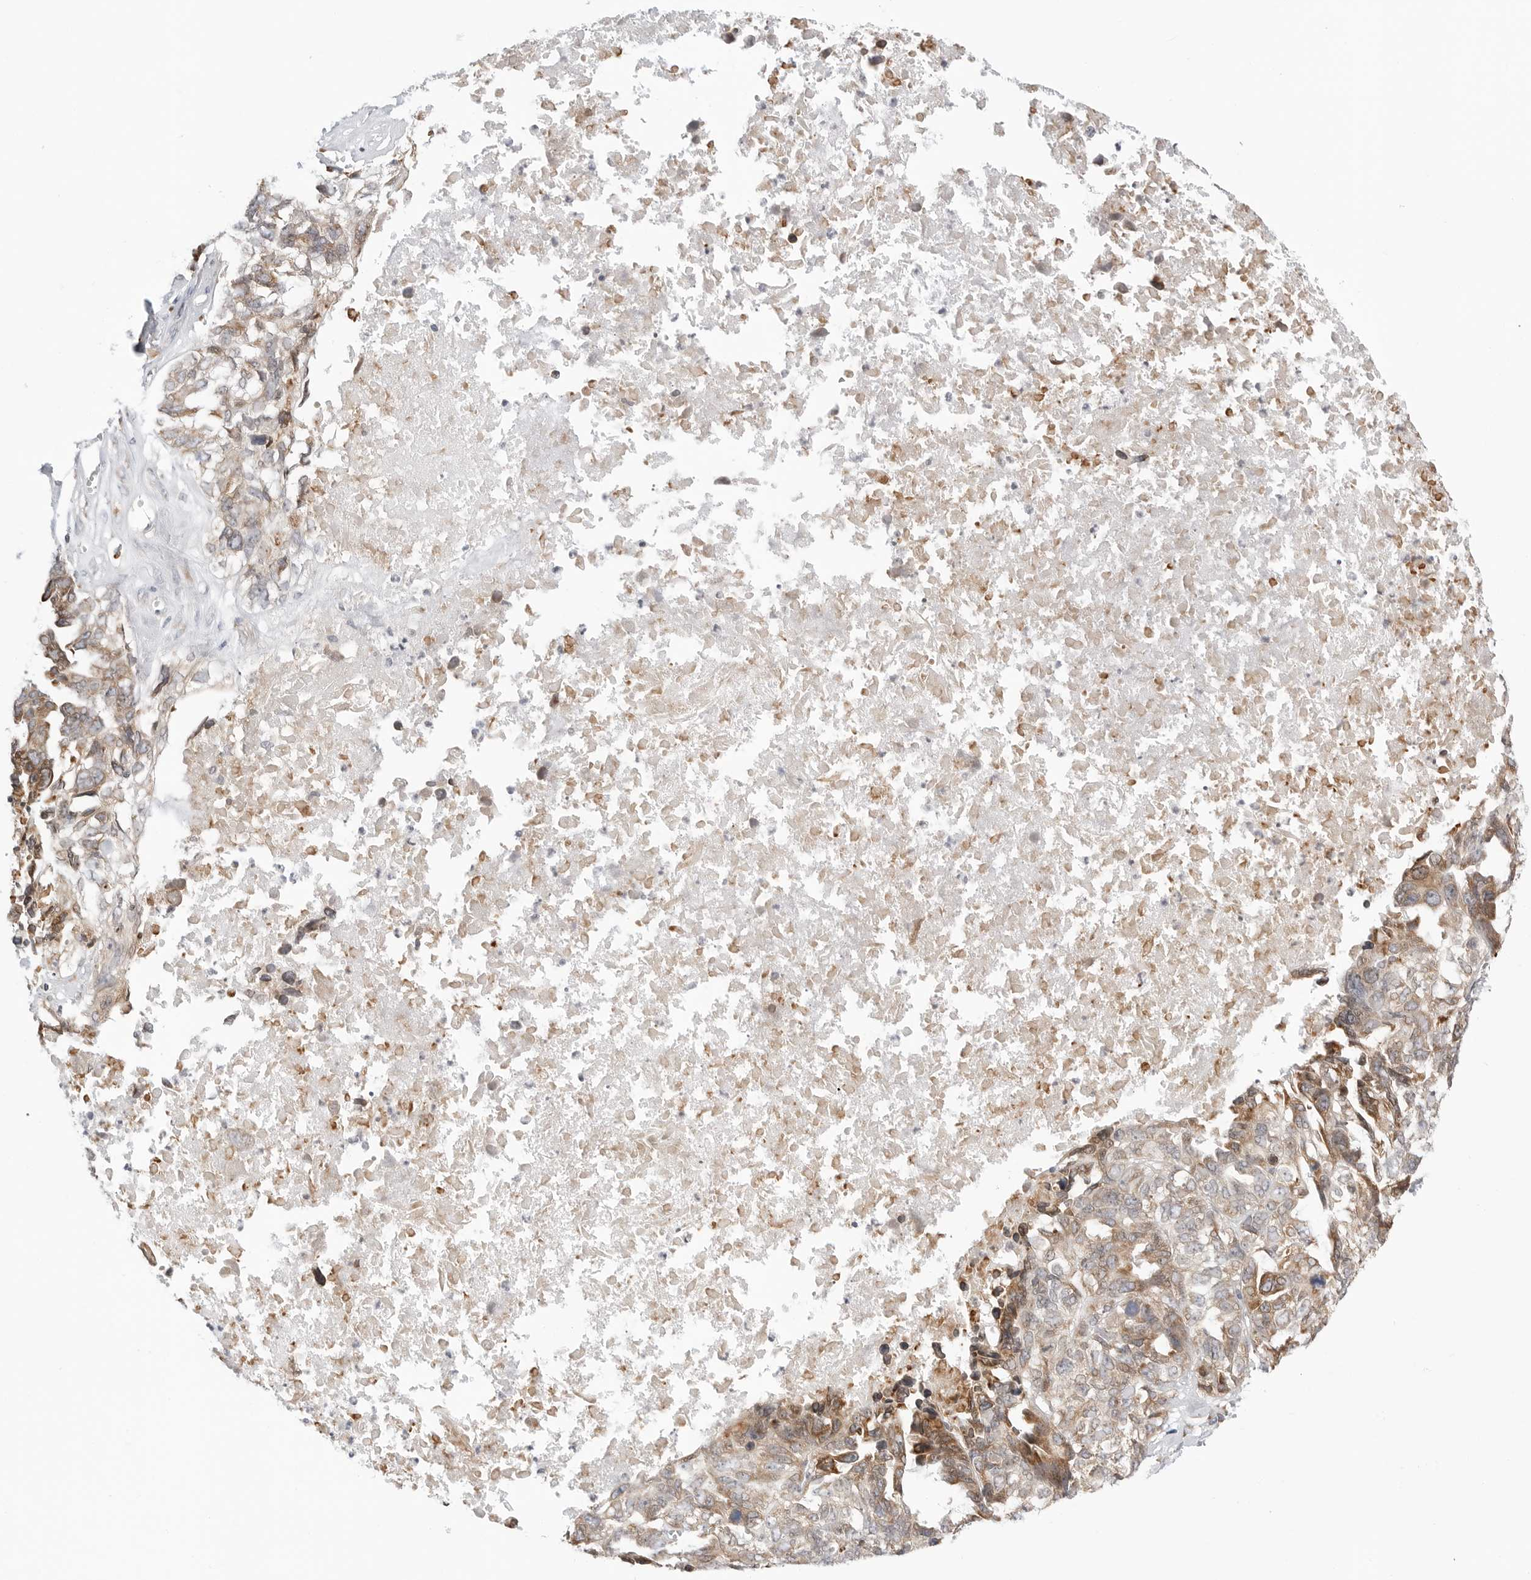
{"staining": {"intensity": "weak", "quantity": "25%-75%", "location": "cytoplasmic/membranous"}, "tissue": "ovarian cancer", "cell_type": "Tumor cells", "image_type": "cancer", "snomed": [{"axis": "morphology", "description": "Cystadenocarcinoma, serous, NOS"}, {"axis": "topography", "description": "Ovary"}], "caption": "Protein expression analysis of ovarian cancer (serous cystadenocarcinoma) displays weak cytoplasmic/membranous staining in about 25%-75% of tumor cells. (DAB (3,3'-diaminobenzidine) = brown stain, brightfield microscopy at high magnification).", "gene": "RPN1", "patient": {"sex": "female", "age": 79}}